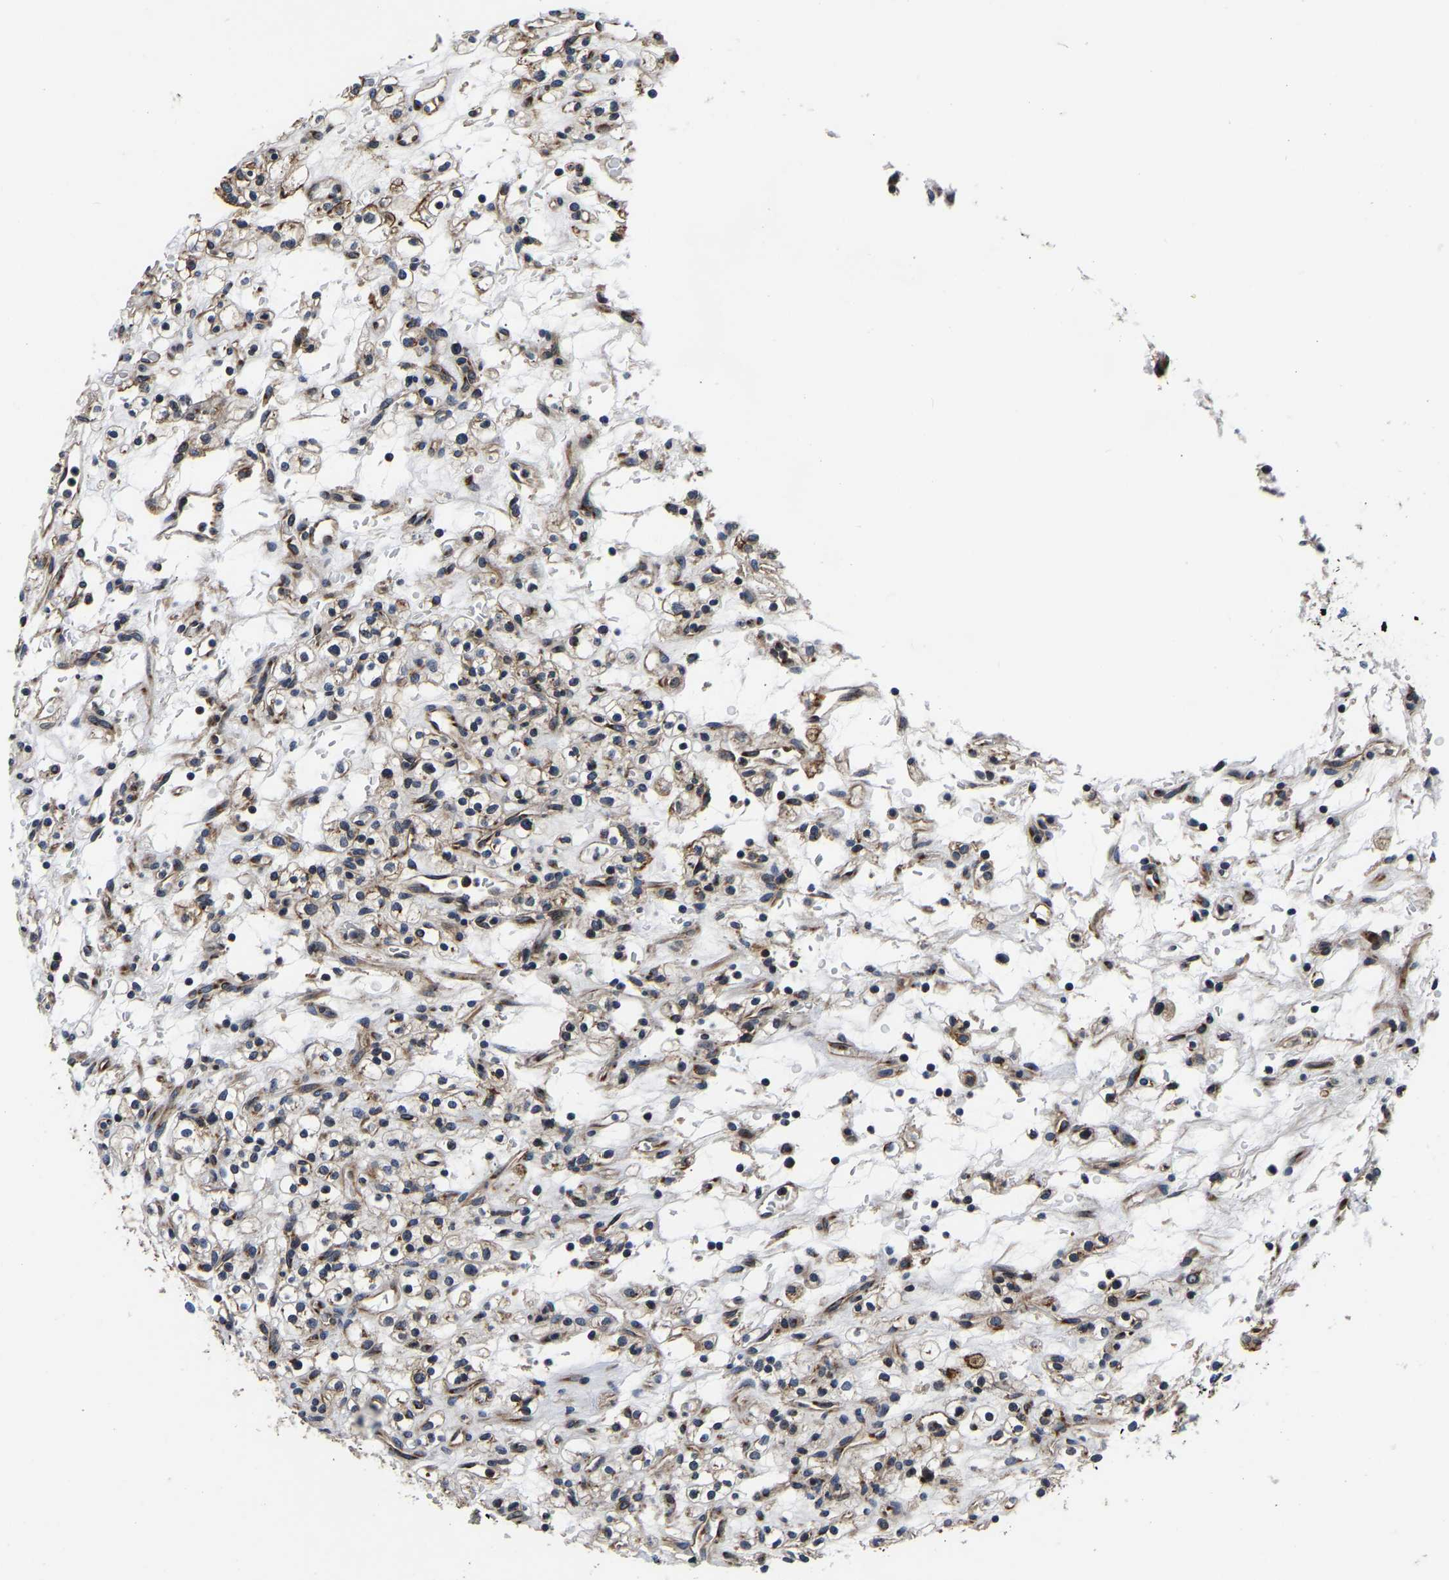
{"staining": {"intensity": "weak", "quantity": ">75%", "location": "cytoplasmic/membranous"}, "tissue": "renal cancer", "cell_type": "Tumor cells", "image_type": "cancer", "snomed": [{"axis": "morphology", "description": "Normal tissue, NOS"}, {"axis": "morphology", "description": "Adenocarcinoma, NOS"}, {"axis": "topography", "description": "Kidney"}], "caption": "The histopathology image shows a brown stain indicating the presence of a protein in the cytoplasmic/membranous of tumor cells in renal cancer.", "gene": "RABAC1", "patient": {"sex": "female", "age": 72}}